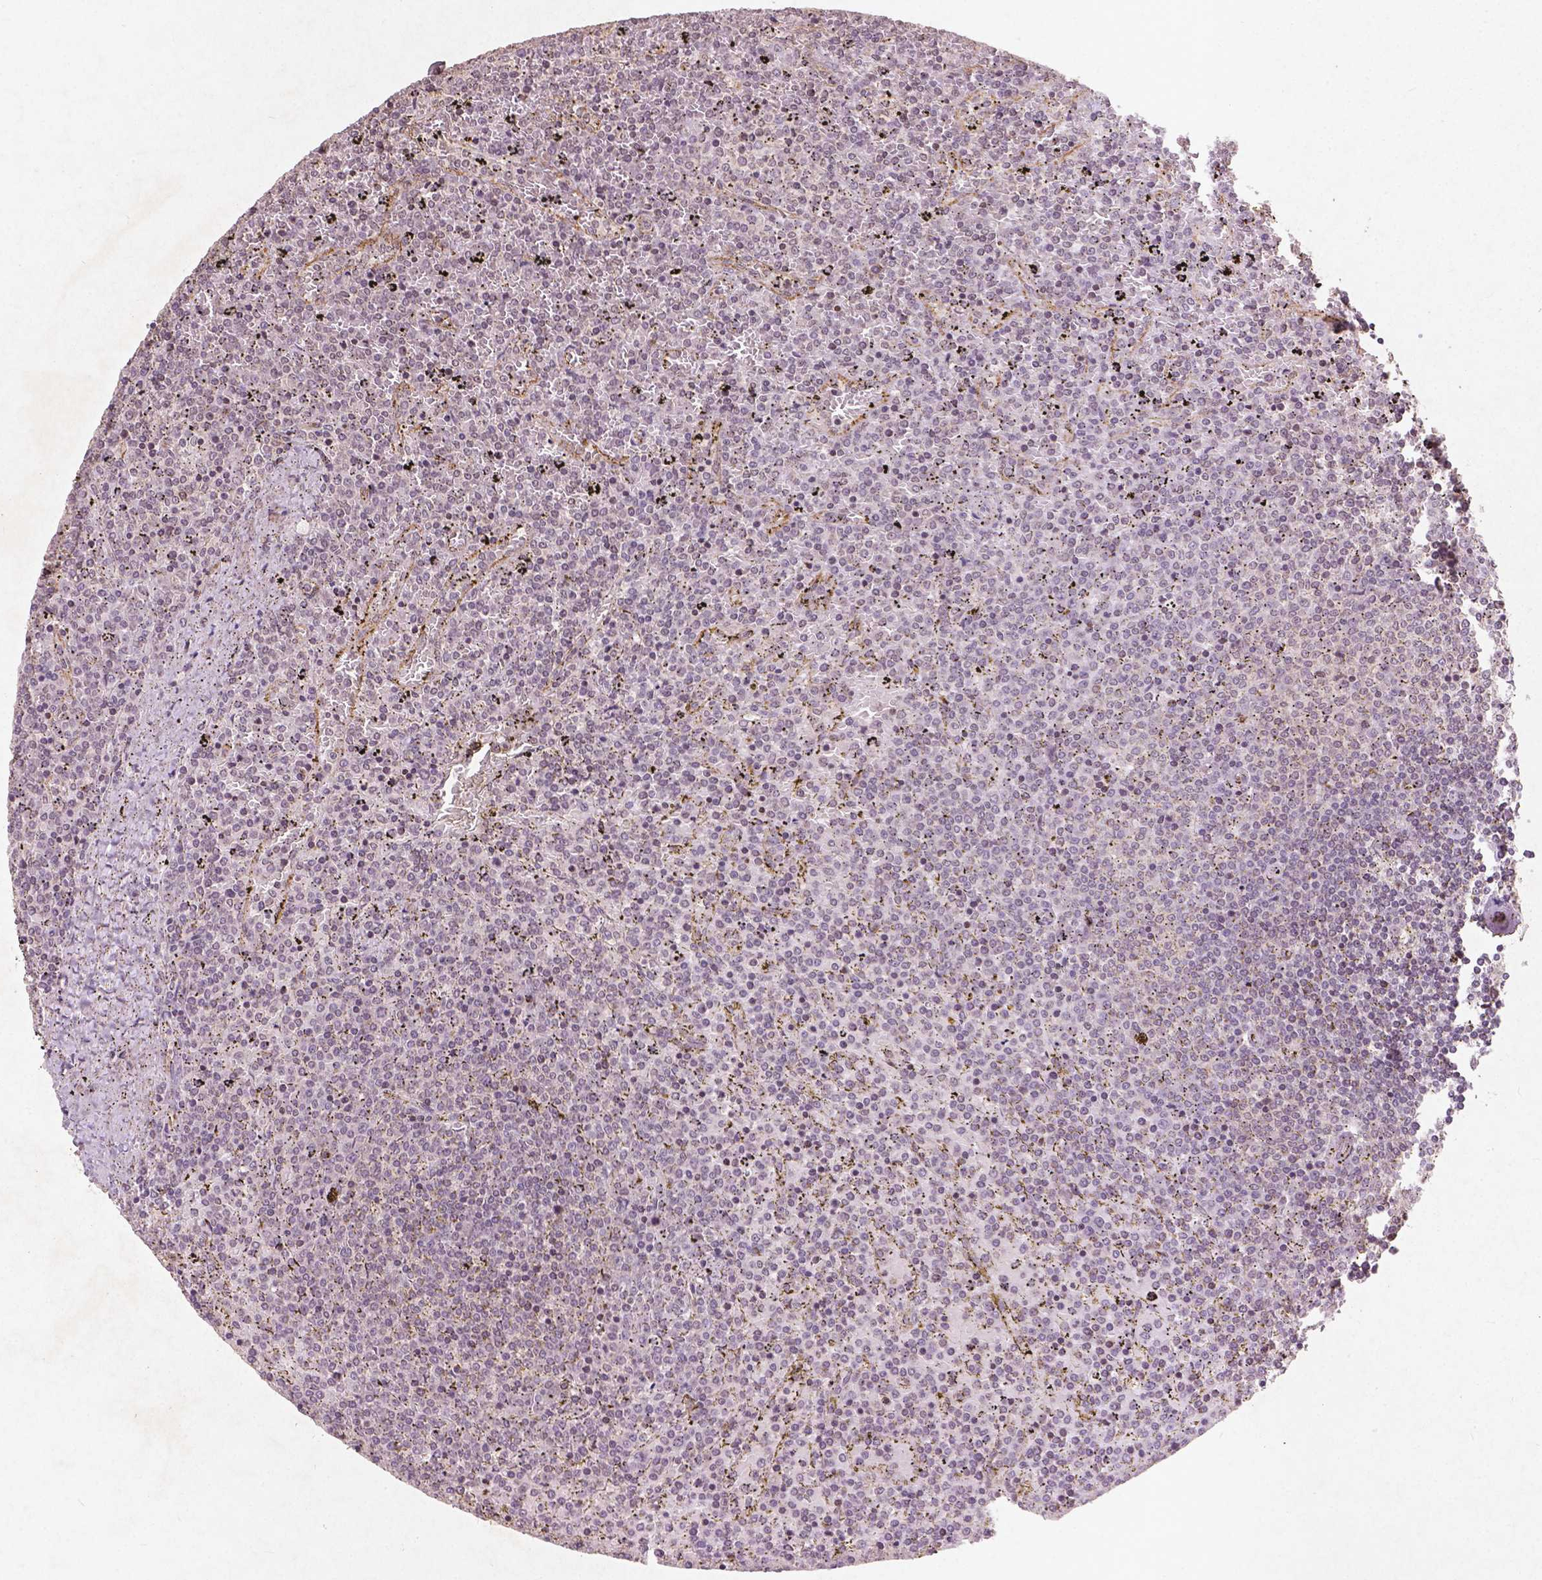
{"staining": {"intensity": "negative", "quantity": "none", "location": "none"}, "tissue": "lymphoma", "cell_type": "Tumor cells", "image_type": "cancer", "snomed": [{"axis": "morphology", "description": "Malignant lymphoma, non-Hodgkin's type, Low grade"}, {"axis": "topography", "description": "Spleen"}], "caption": "DAB immunohistochemical staining of human malignant lymphoma, non-Hodgkin's type (low-grade) displays no significant positivity in tumor cells.", "gene": "SMAD2", "patient": {"sex": "female", "age": 77}}